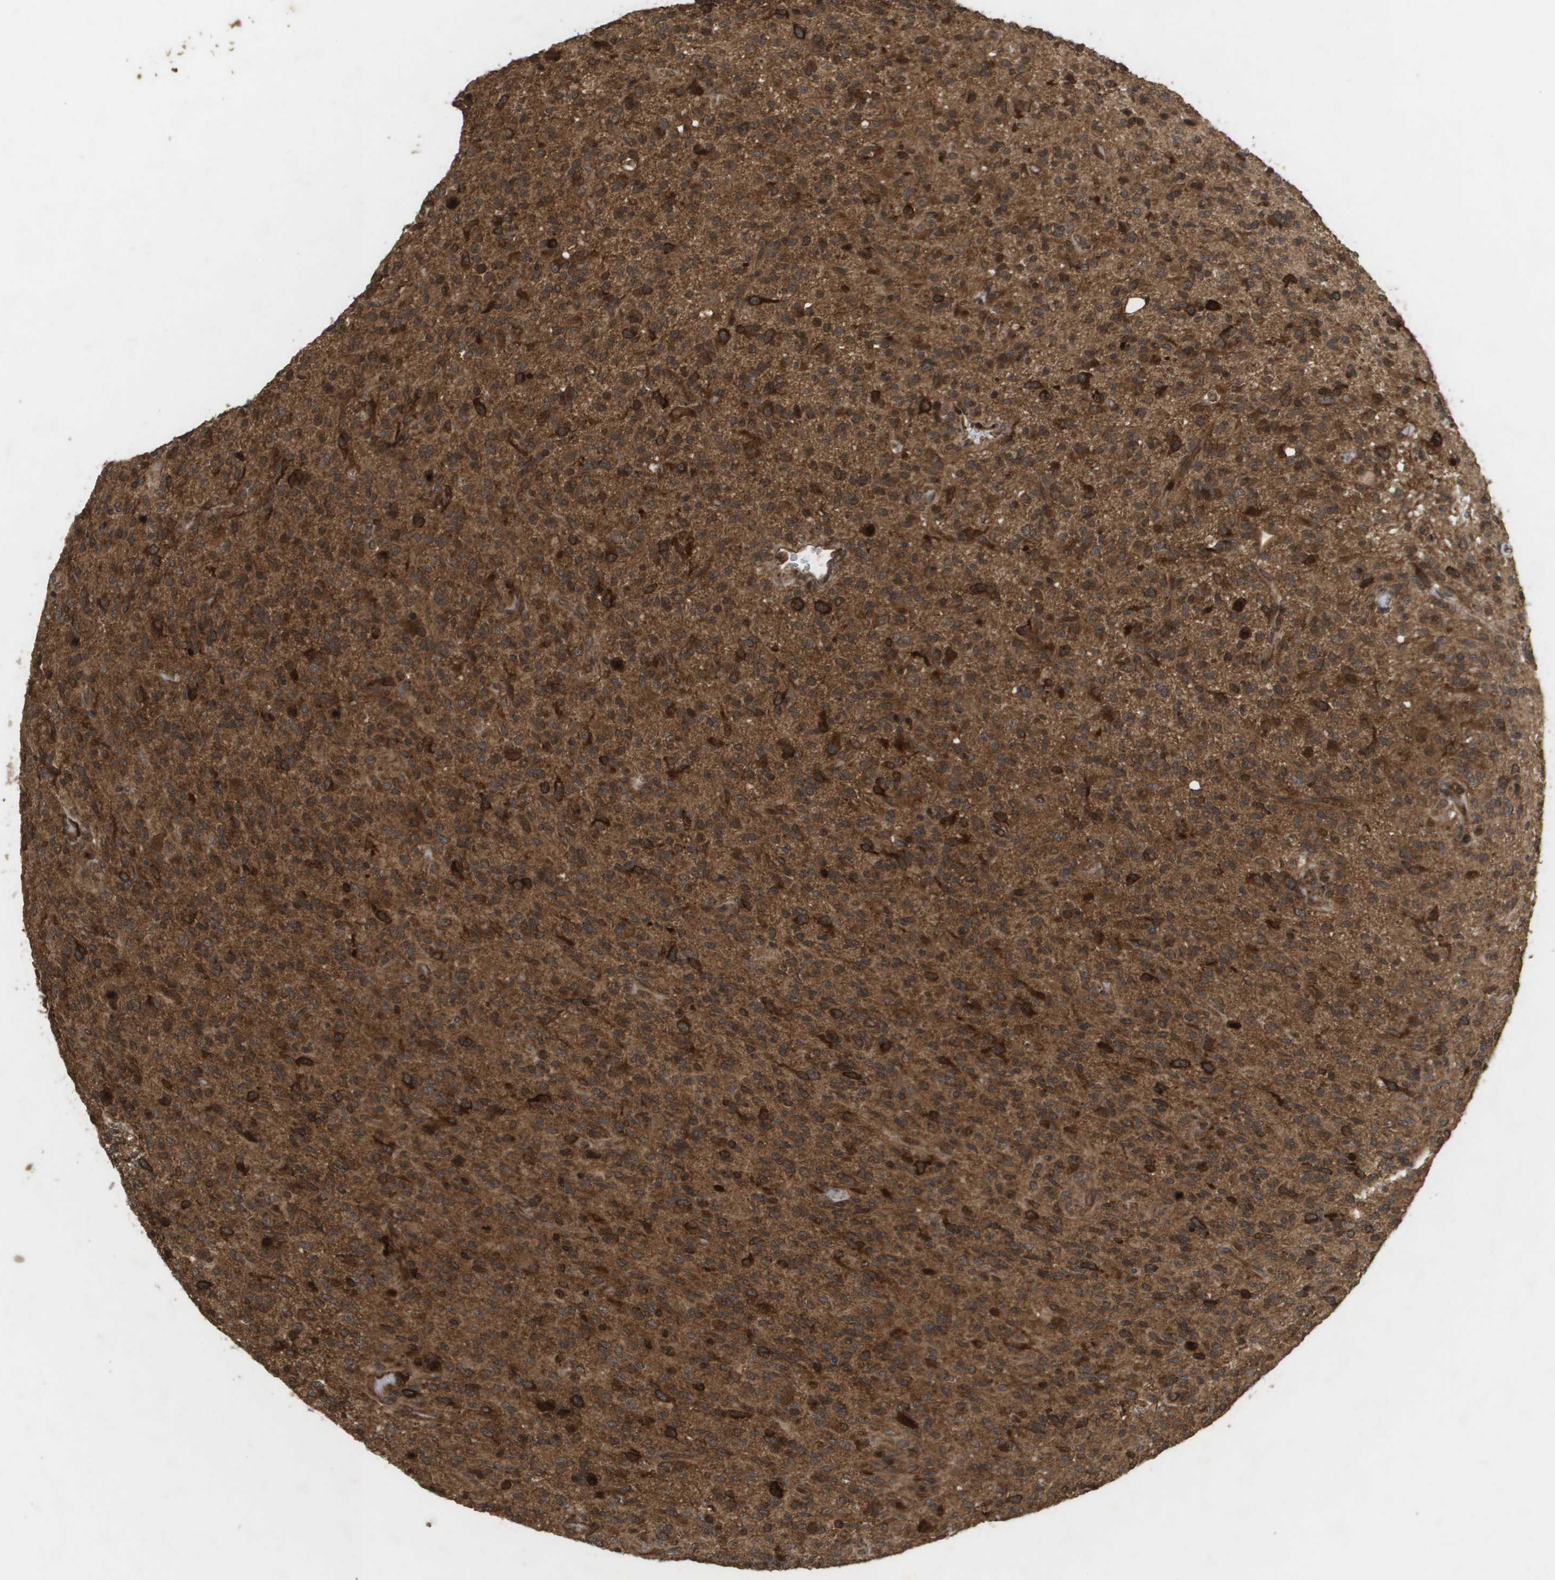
{"staining": {"intensity": "strong", "quantity": ">75%", "location": "cytoplasmic/membranous"}, "tissue": "glioma", "cell_type": "Tumor cells", "image_type": "cancer", "snomed": [{"axis": "morphology", "description": "Glioma, malignant, High grade"}, {"axis": "topography", "description": "Brain"}], "caption": "Glioma stained with immunohistochemistry reveals strong cytoplasmic/membranous staining in about >75% of tumor cells.", "gene": "KIF11", "patient": {"sex": "male", "age": 71}}